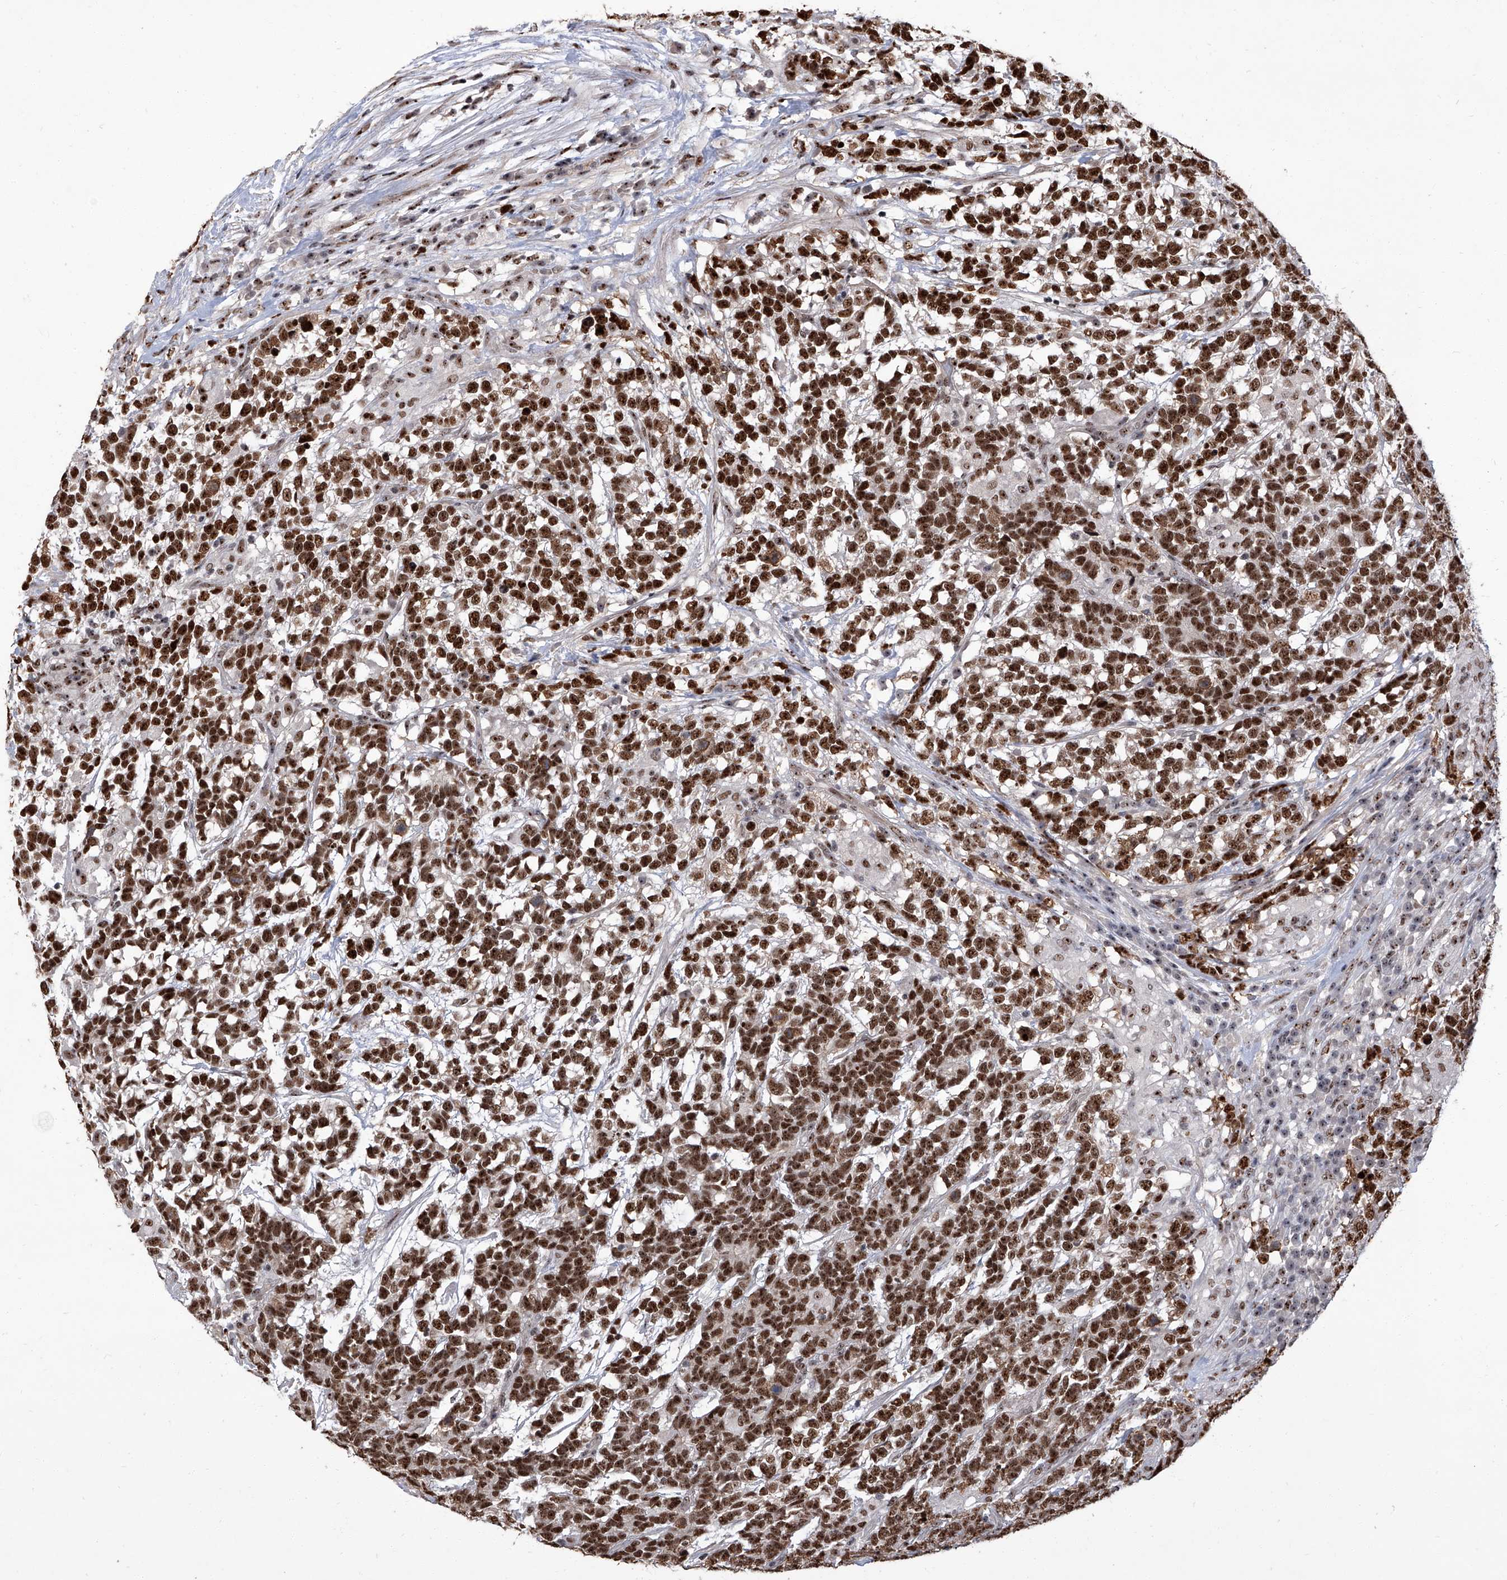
{"staining": {"intensity": "moderate", "quantity": ">75%", "location": "cytoplasmic/membranous,nuclear"}, "tissue": "testis cancer", "cell_type": "Tumor cells", "image_type": "cancer", "snomed": [{"axis": "morphology", "description": "Carcinoma, Embryonal, NOS"}, {"axis": "topography", "description": "Testis"}], "caption": "Immunohistochemistry (IHC) histopathology image of neoplastic tissue: testis cancer (embryonal carcinoma) stained using immunohistochemistry (IHC) demonstrates medium levels of moderate protein expression localized specifically in the cytoplasmic/membranous and nuclear of tumor cells, appearing as a cytoplasmic/membranous and nuclear brown color.", "gene": "CMTR1", "patient": {"sex": "male", "age": 26}}